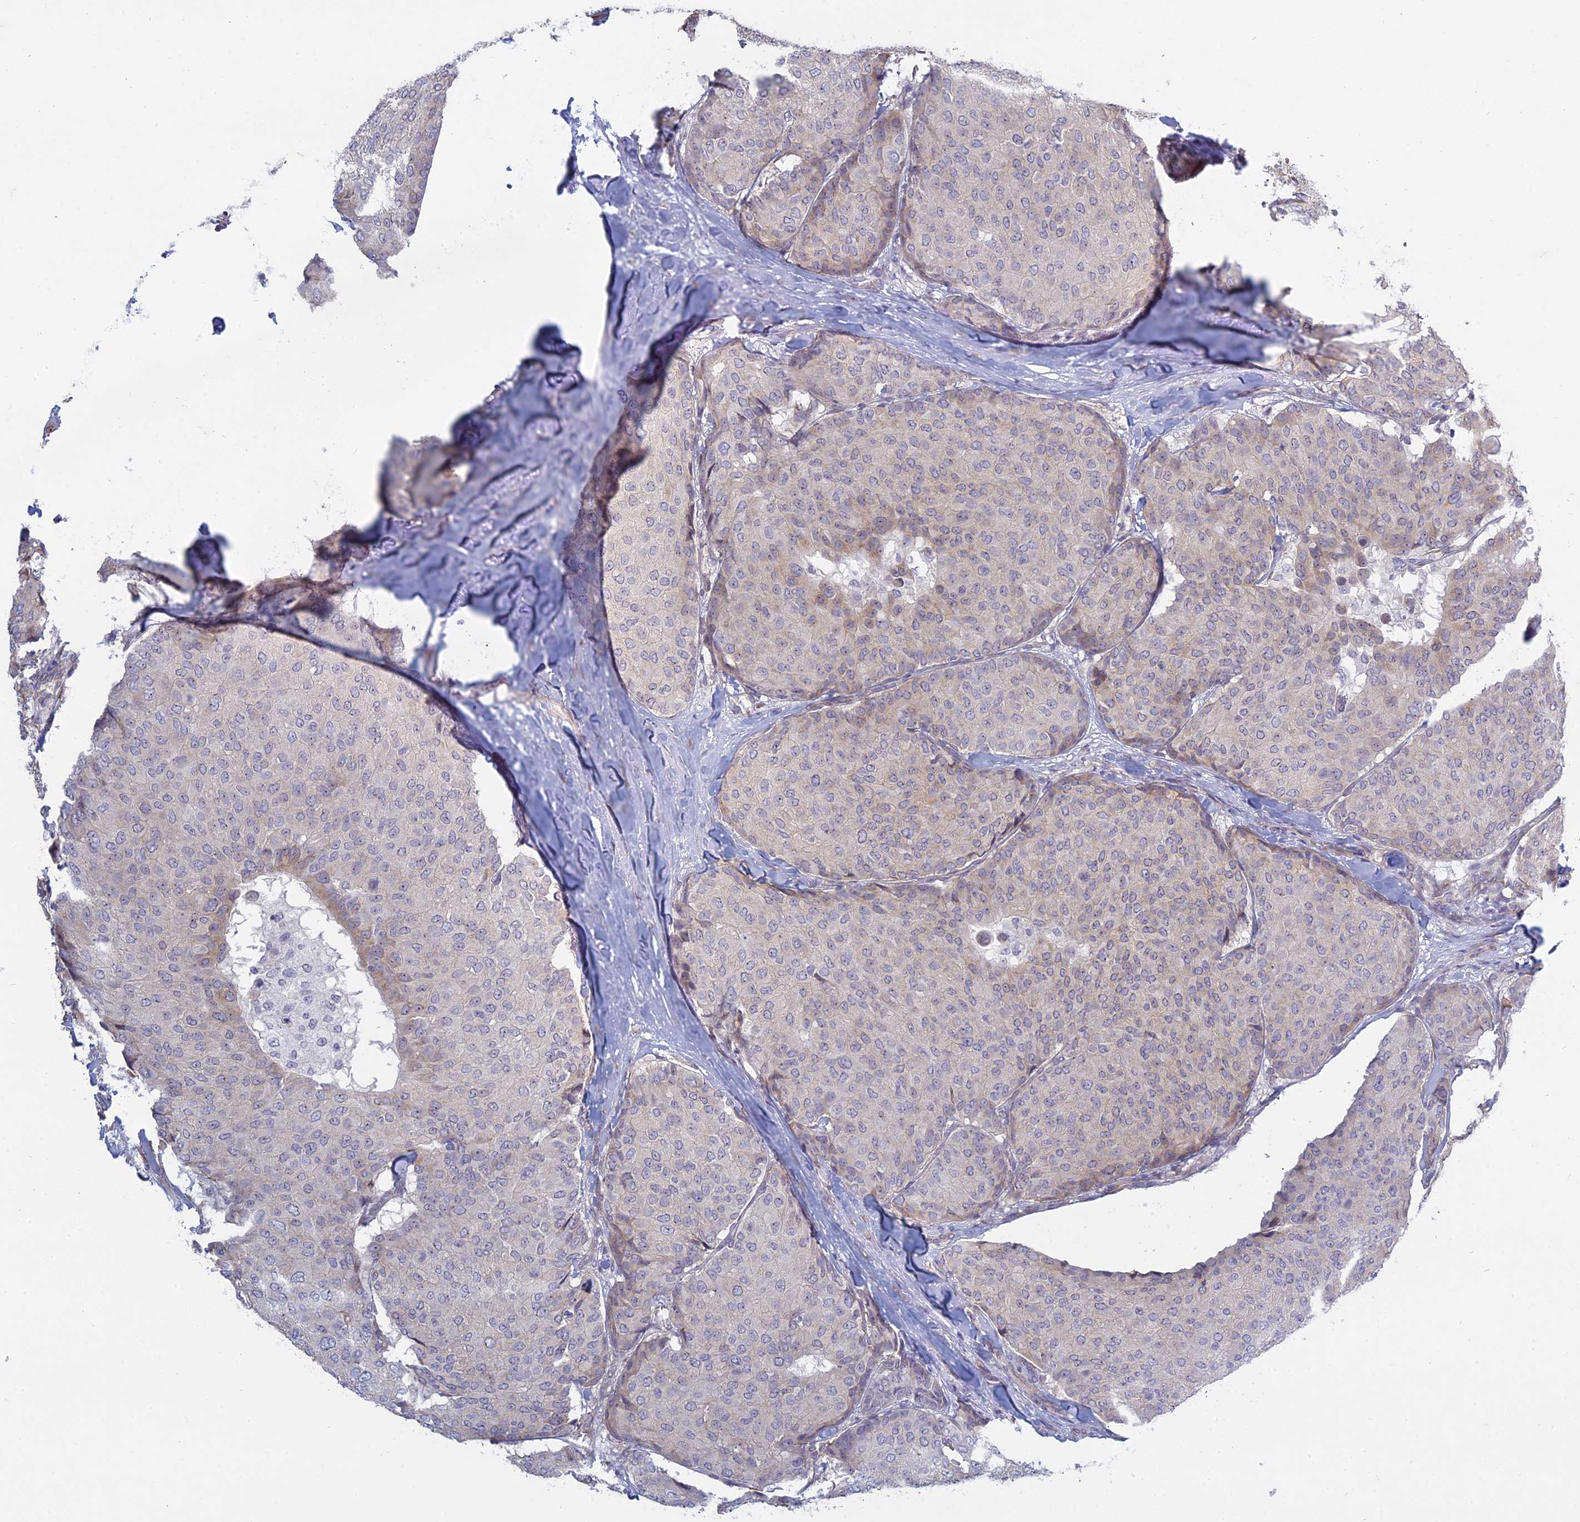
{"staining": {"intensity": "weak", "quantity": "<25%", "location": "cytoplasmic/membranous"}, "tissue": "breast cancer", "cell_type": "Tumor cells", "image_type": "cancer", "snomed": [{"axis": "morphology", "description": "Duct carcinoma"}, {"axis": "topography", "description": "Breast"}], "caption": "Immunohistochemistry (IHC) of human breast invasive ductal carcinoma exhibits no expression in tumor cells. (DAB immunohistochemistry visualized using brightfield microscopy, high magnification).", "gene": "RPS19BP1", "patient": {"sex": "female", "age": 75}}